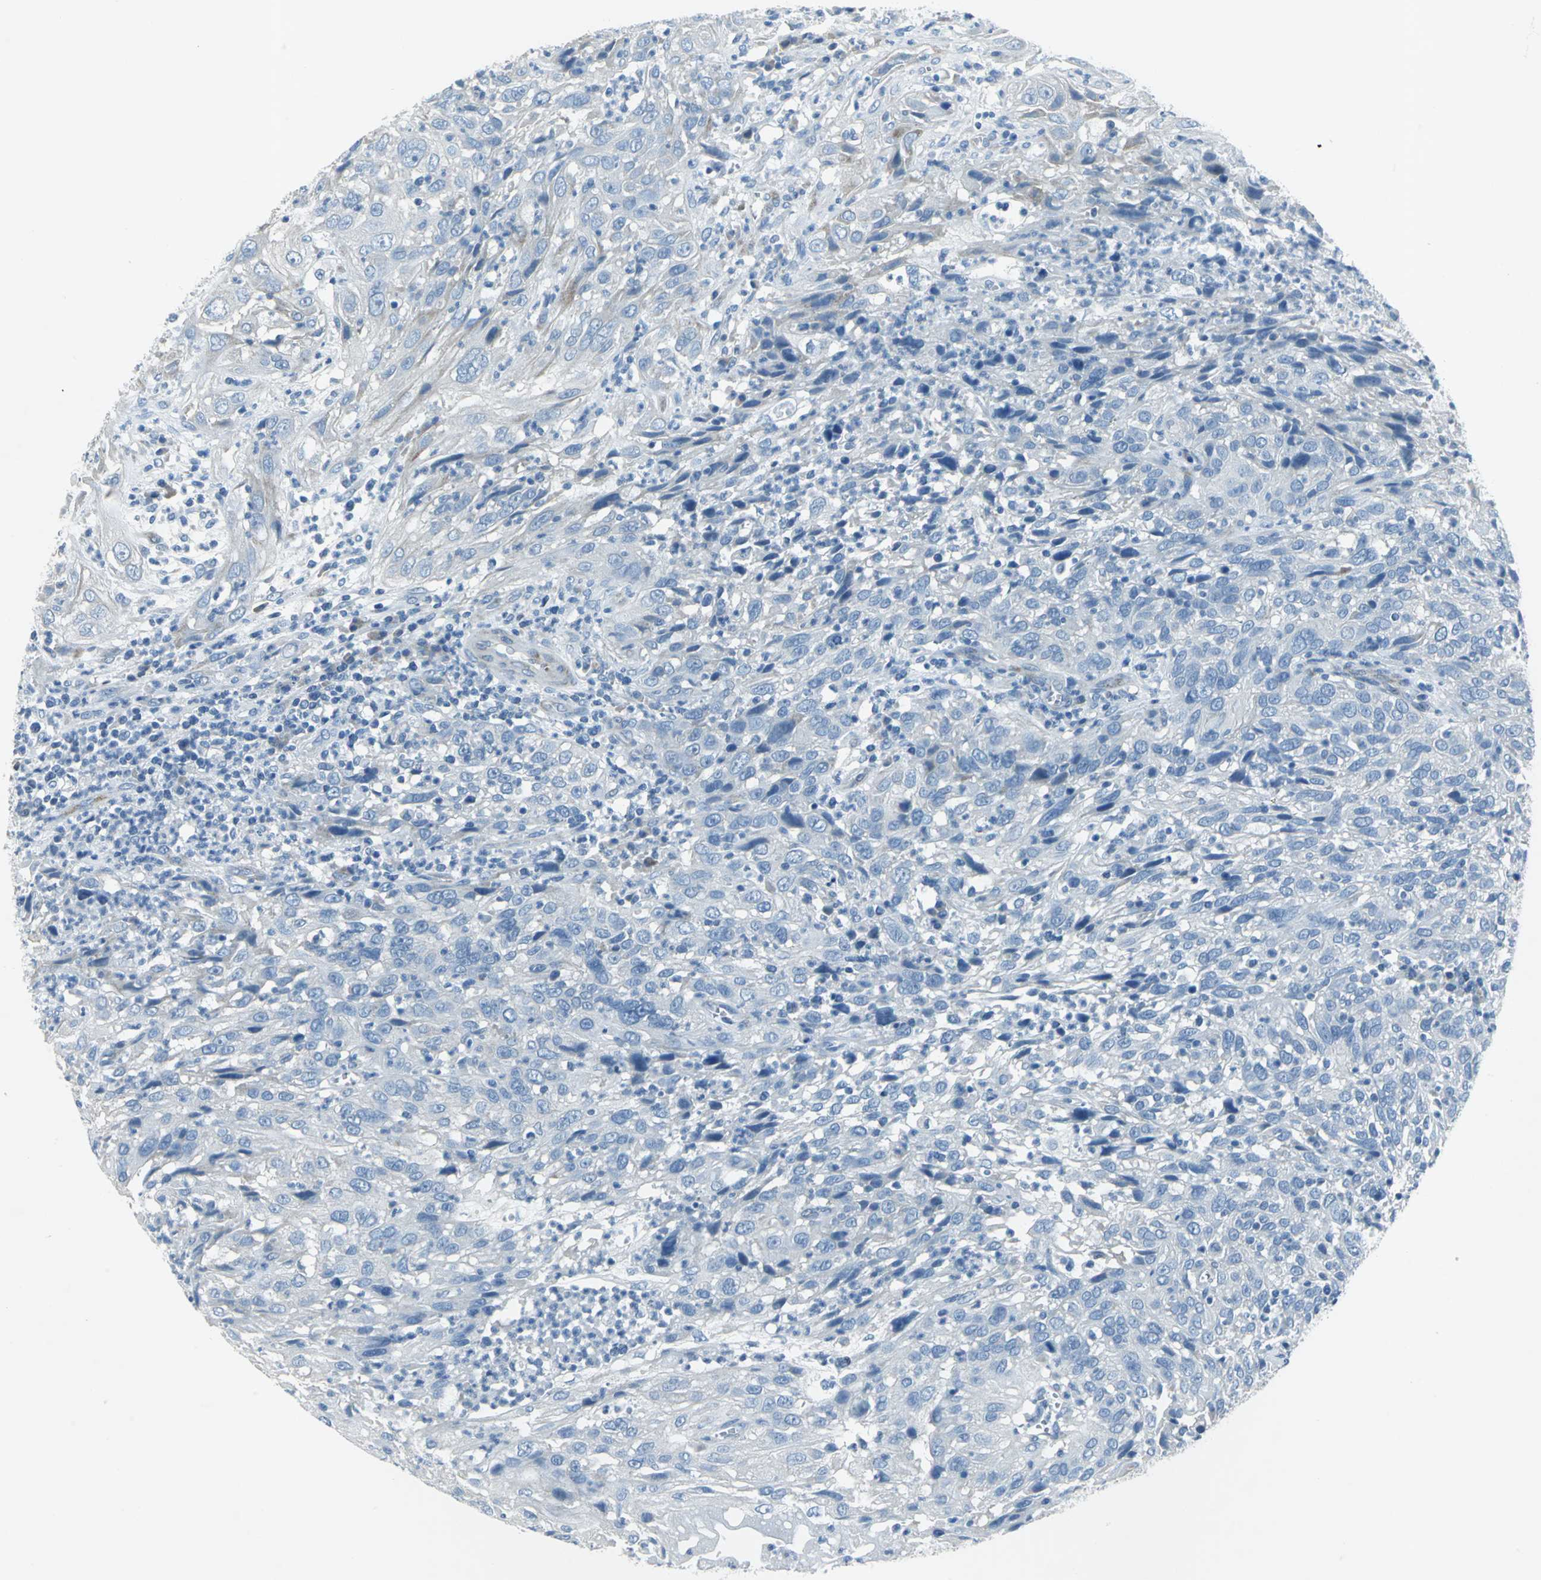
{"staining": {"intensity": "negative", "quantity": "none", "location": "none"}, "tissue": "cervical cancer", "cell_type": "Tumor cells", "image_type": "cancer", "snomed": [{"axis": "morphology", "description": "Squamous cell carcinoma, NOS"}, {"axis": "topography", "description": "Cervix"}], "caption": "Tumor cells show no significant protein positivity in squamous cell carcinoma (cervical). (Stains: DAB immunohistochemistry with hematoxylin counter stain, Microscopy: brightfield microscopy at high magnification).", "gene": "DNAI2", "patient": {"sex": "female", "age": 32}}